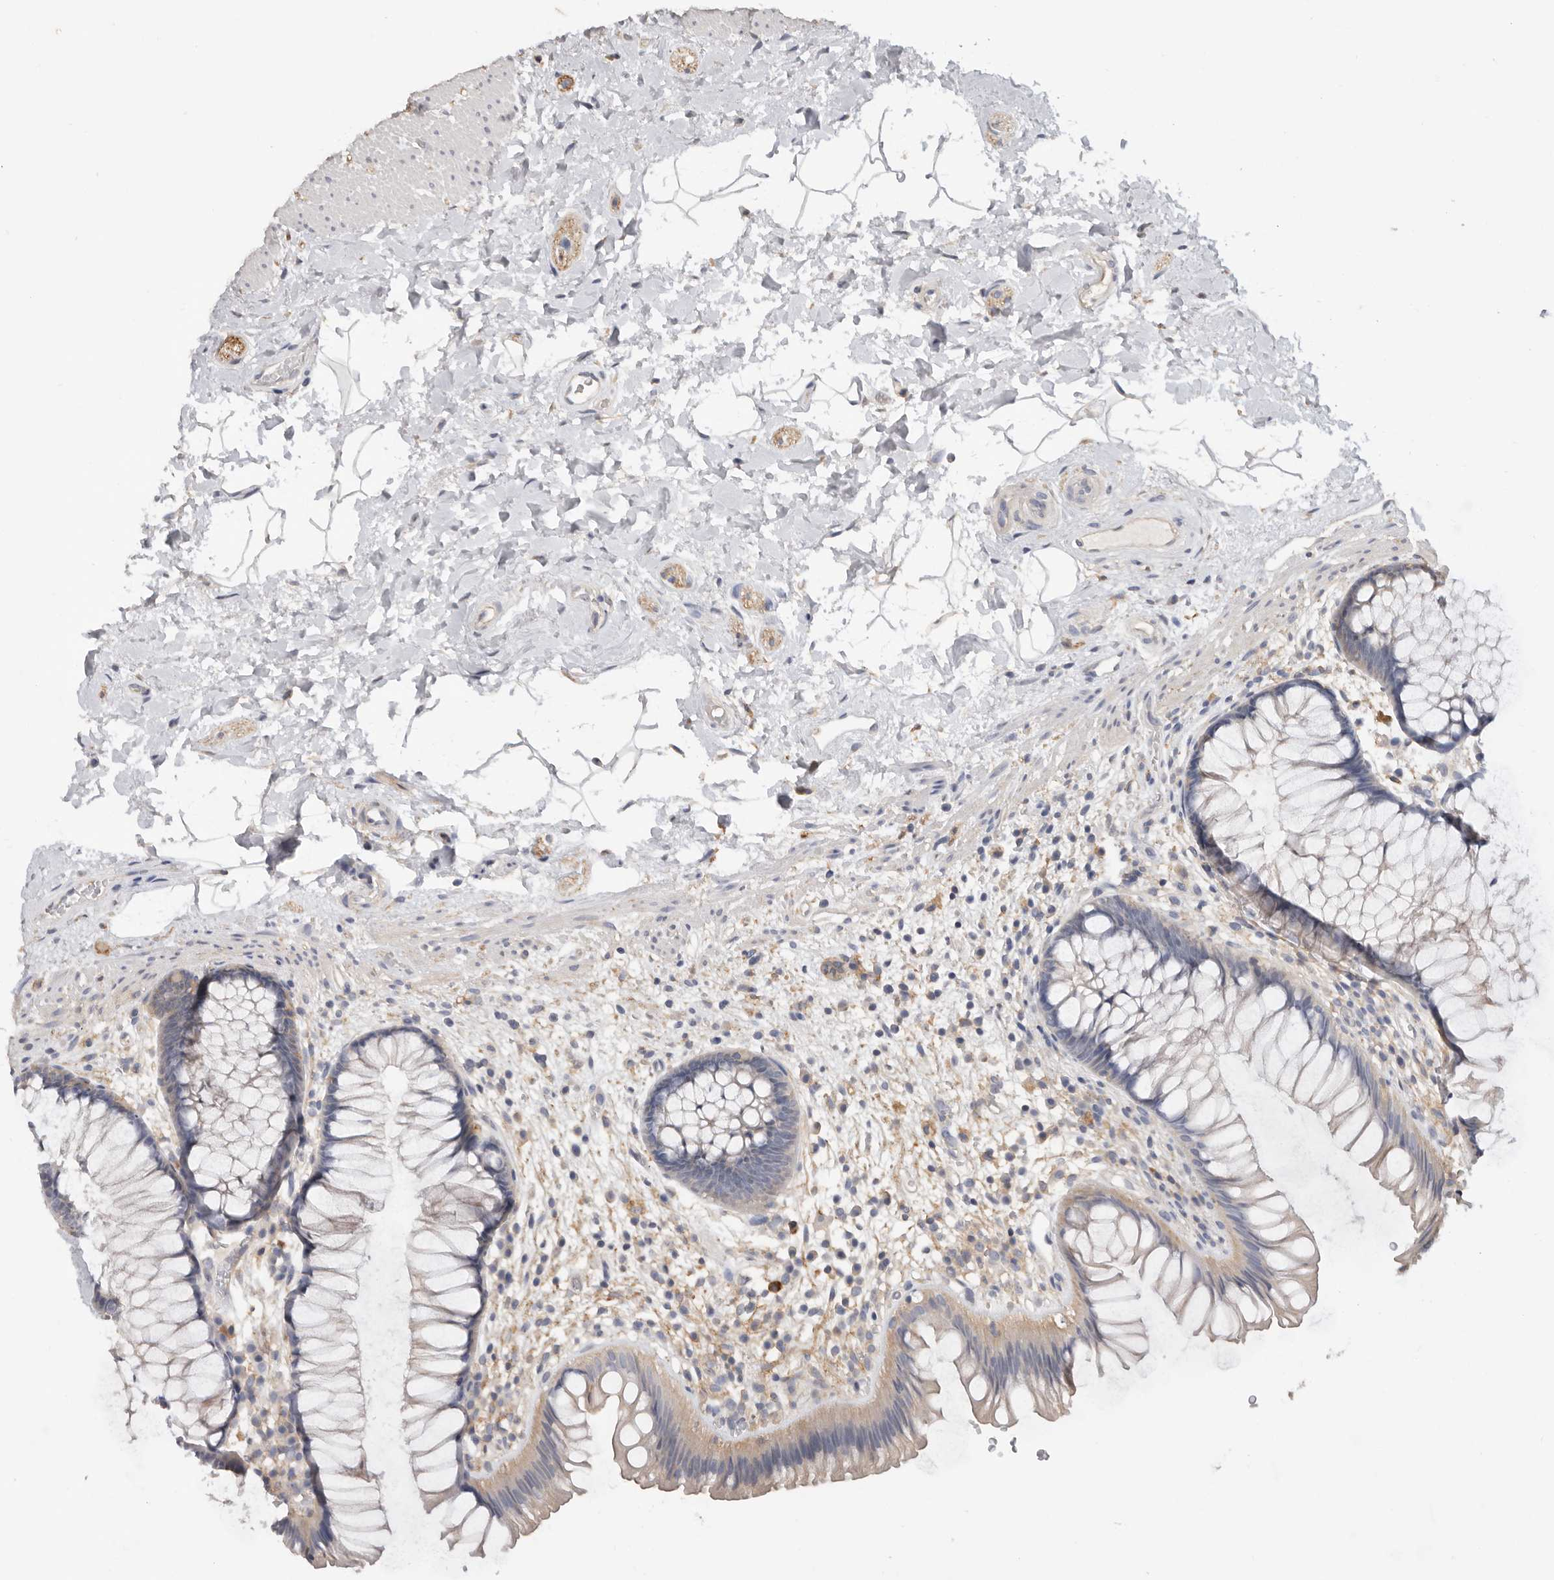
{"staining": {"intensity": "weak", "quantity": "<25%", "location": "cytoplasmic/membranous"}, "tissue": "rectum", "cell_type": "Glandular cells", "image_type": "normal", "snomed": [{"axis": "morphology", "description": "Normal tissue, NOS"}, {"axis": "topography", "description": "Rectum"}], "caption": "Immunohistochemistry of unremarkable human rectum exhibits no expression in glandular cells.", "gene": "WDTC1", "patient": {"sex": "male", "age": 51}}